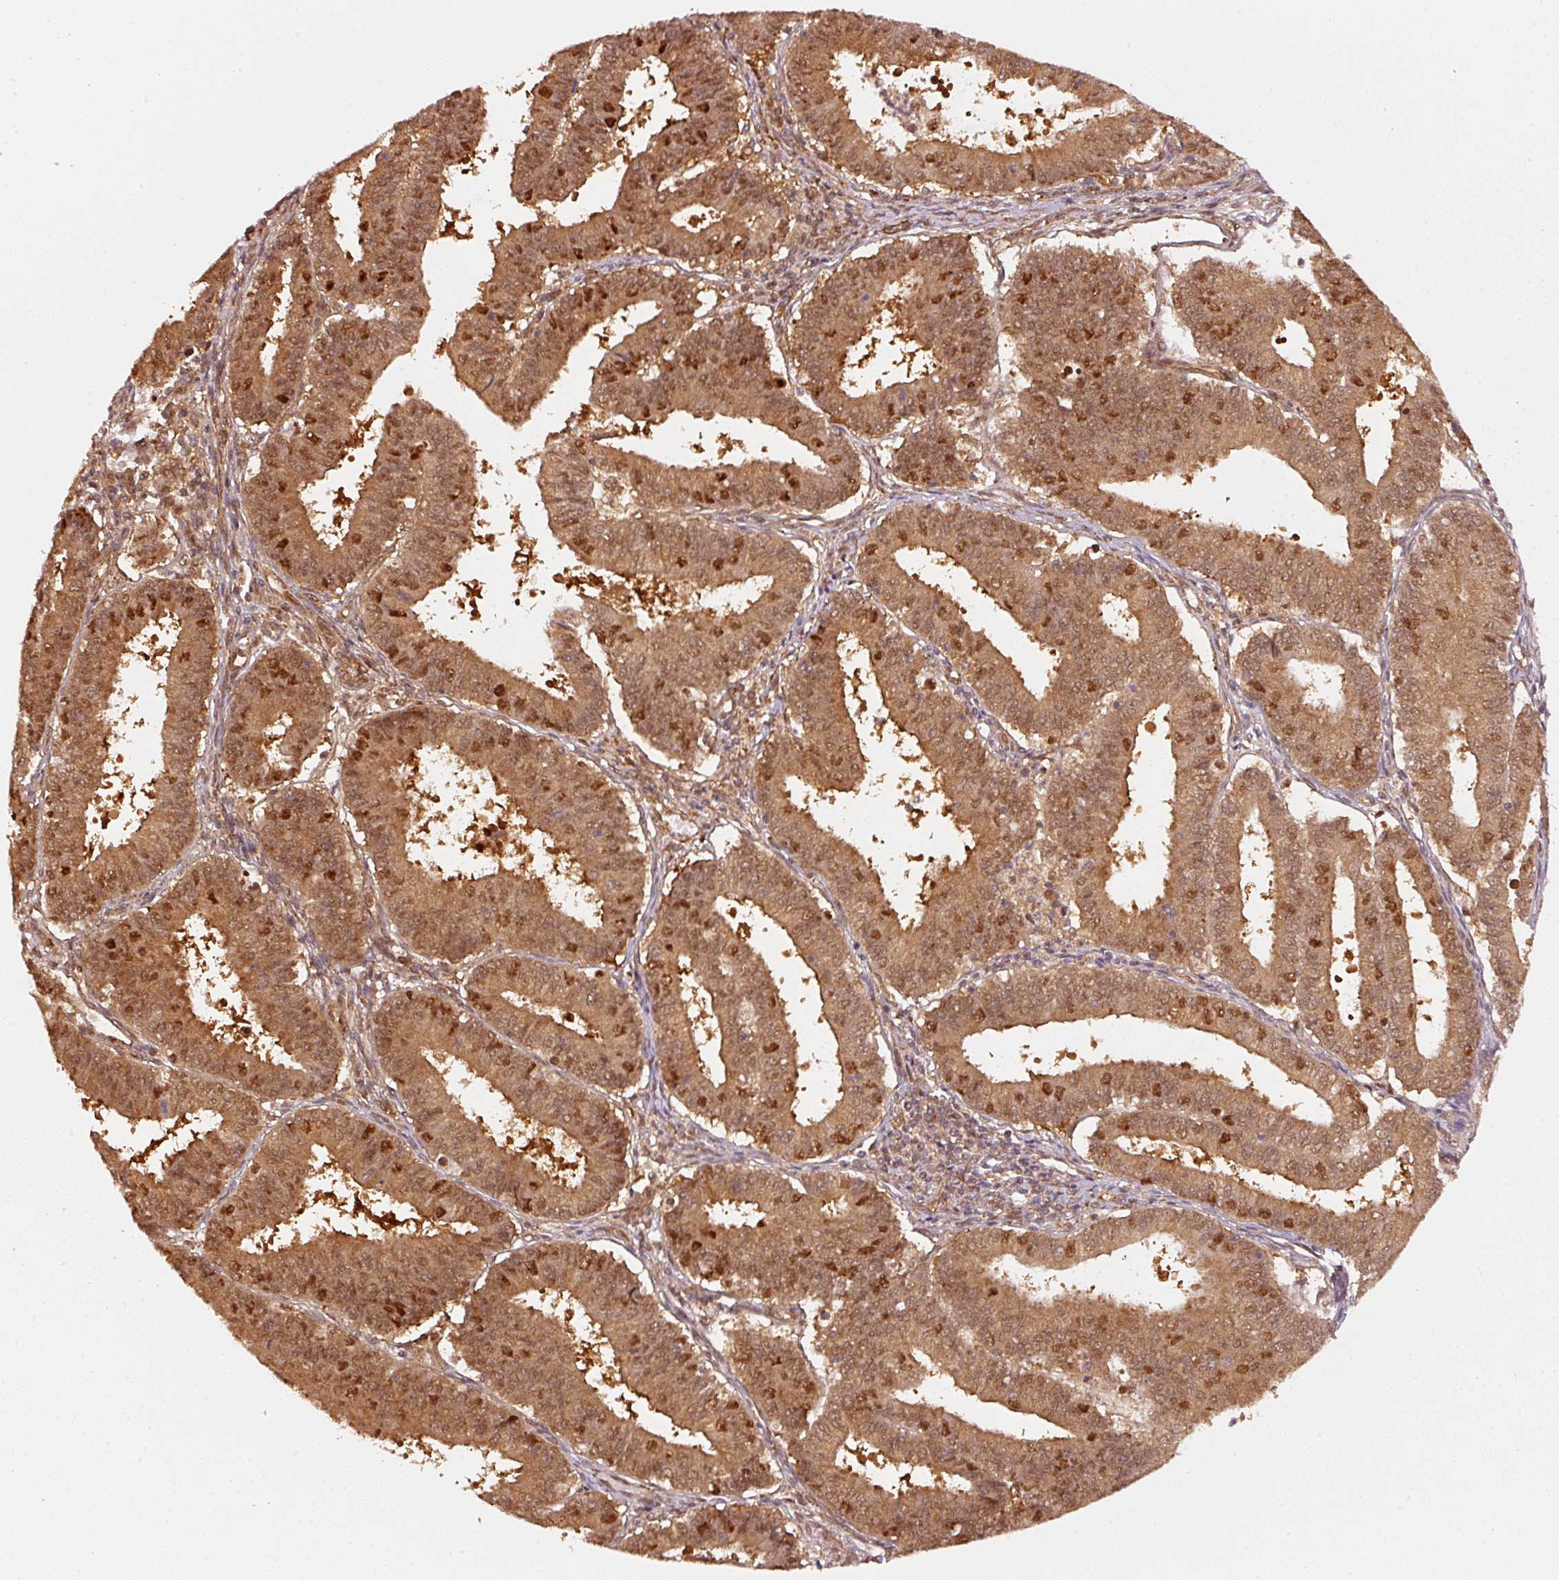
{"staining": {"intensity": "moderate", "quantity": ">75%", "location": "cytoplasmic/membranous,nuclear"}, "tissue": "endometrial cancer", "cell_type": "Tumor cells", "image_type": "cancer", "snomed": [{"axis": "morphology", "description": "Adenocarcinoma, NOS"}, {"axis": "topography", "description": "Endometrium"}], "caption": "A brown stain highlights moderate cytoplasmic/membranous and nuclear staining of a protein in human endometrial adenocarcinoma tumor cells.", "gene": "PSMD1", "patient": {"sex": "female", "age": 73}}